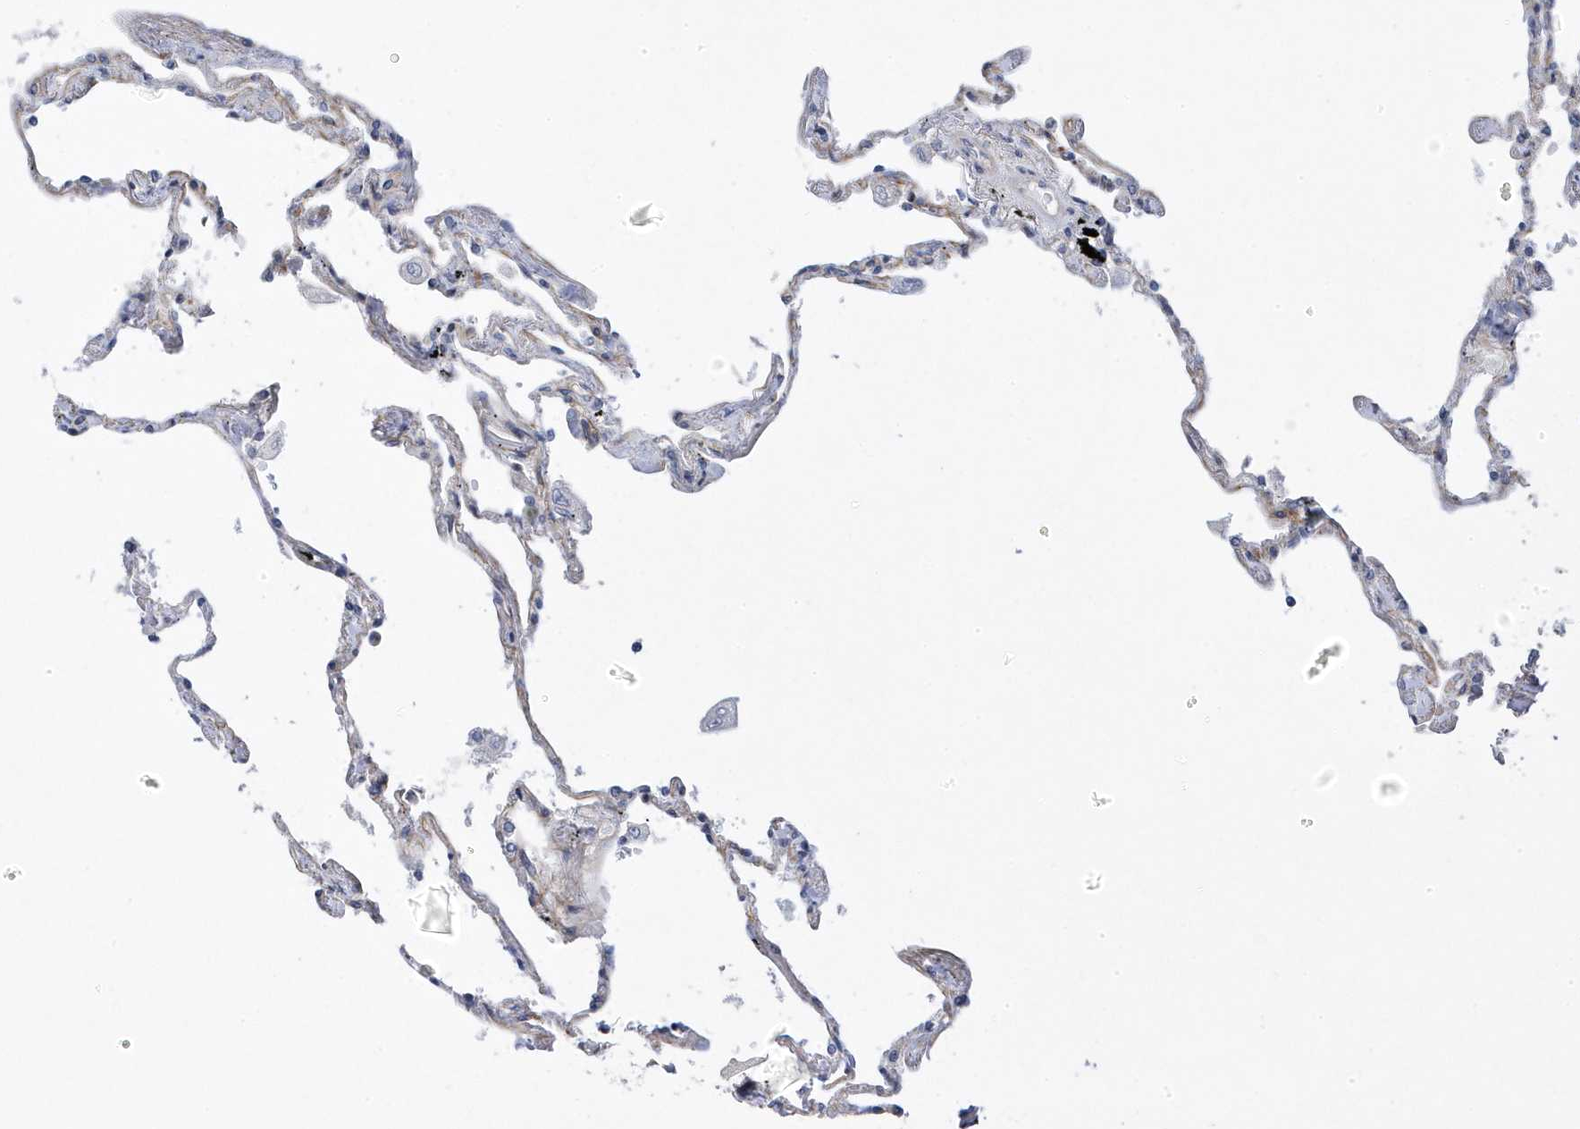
{"staining": {"intensity": "weak", "quantity": "<25%", "location": "cytoplasmic/membranous"}, "tissue": "lung", "cell_type": "Alveolar cells", "image_type": "normal", "snomed": [{"axis": "morphology", "description": "Normal tissue, NOS"}, {"axis": "topography", "description": "Lung"}], "caption": "The image displays no significant expression in alveolar cells of lung. The staining was performed using DAB to visualize the protein expression in brown, while the nuclei were stained in blue with hematoxylin (Magnification: 20x).", "gene": "ANAPC1", "patient": {"sex": "female", "age": 67}}